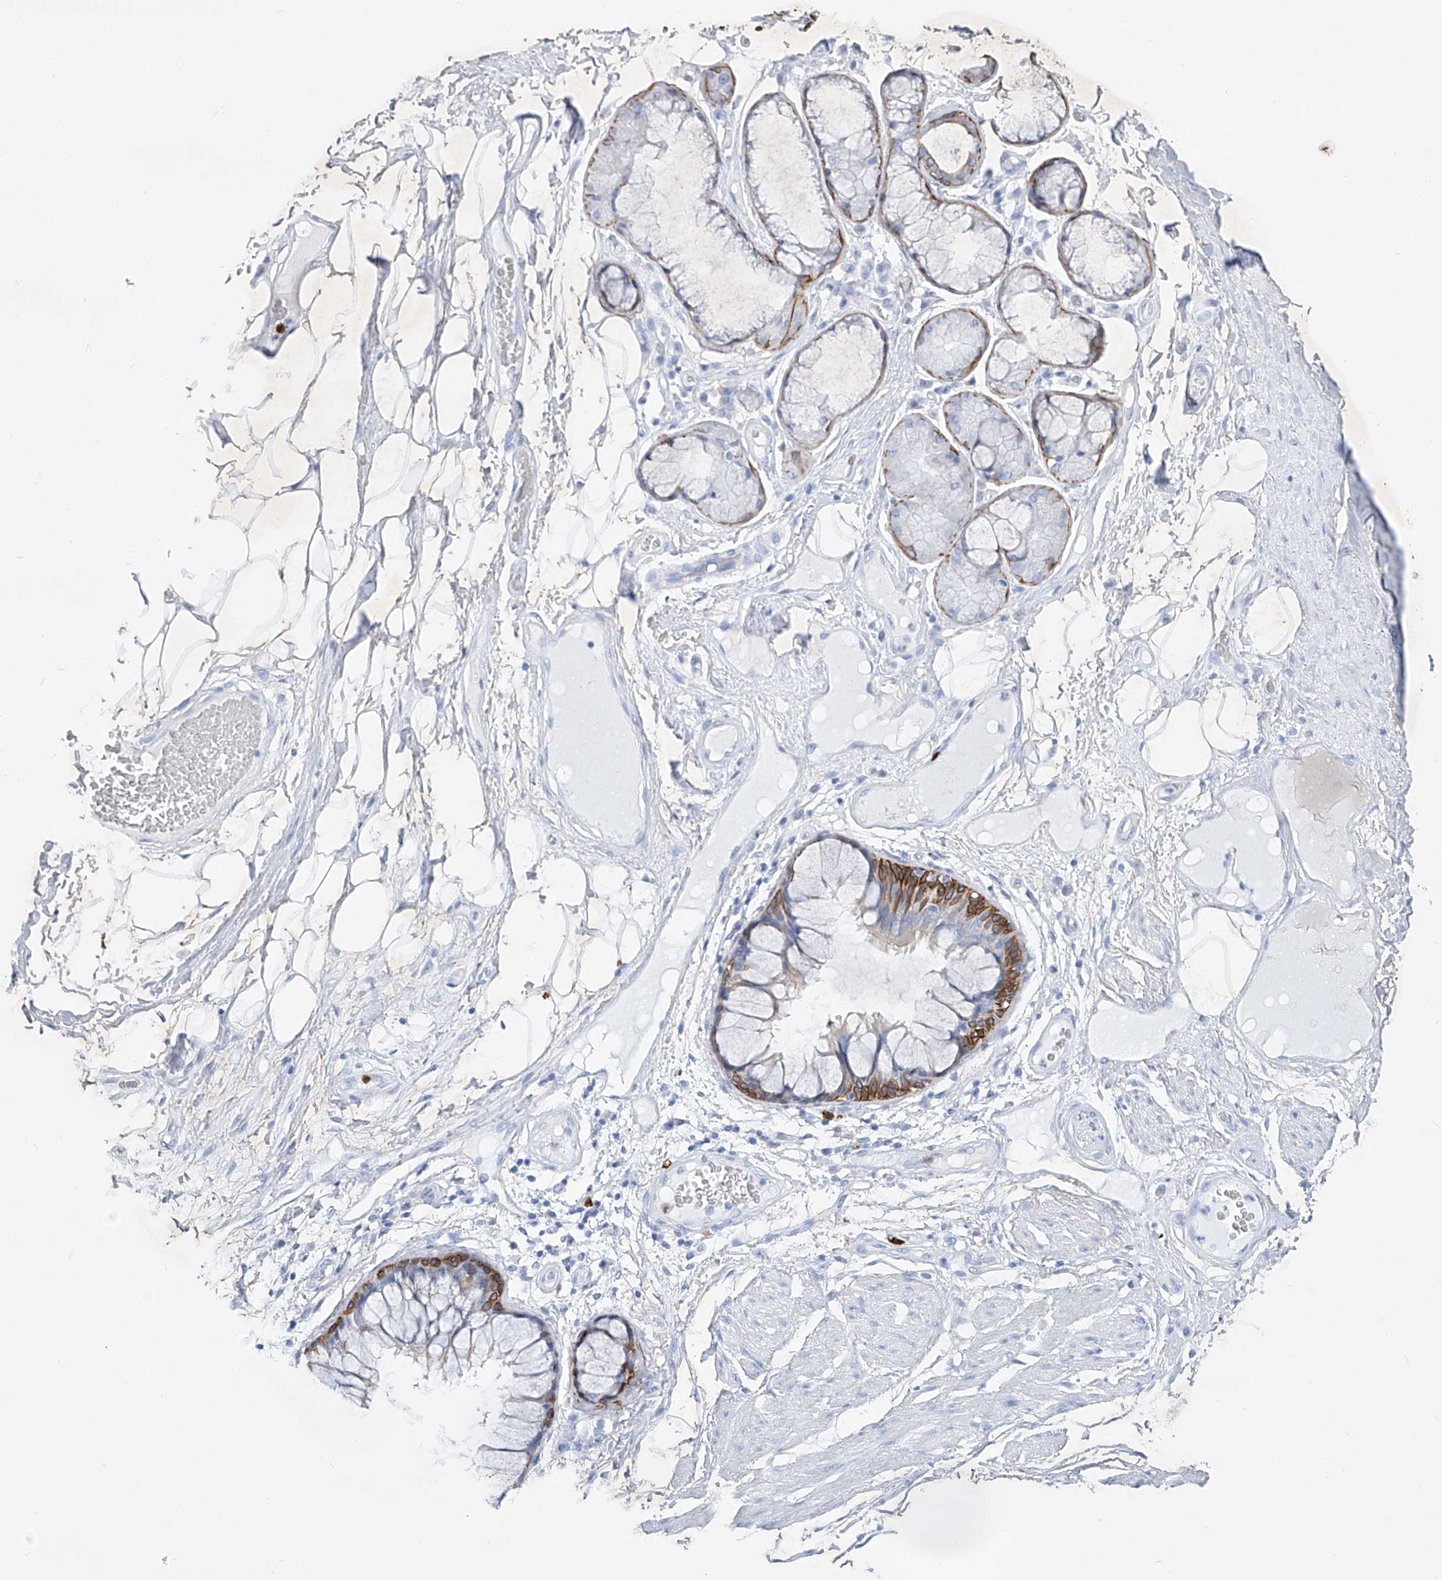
{"staining": {"intensity": "negative", "quantity": "none", "location": "none"}, "tissue": "adipose tissue", "cell_type": "Adipocytes", "image_type": "normal", "snomed": [{"axis": "morphology", "description": "Normal tissue, NOS"}, {"axis": "topography", "description": "Bronchus"}], "caption": "Protein analysis of unremarkable adipose tissue reveals no significant positivity in adipocytes. (DAB immunohistochemistry (IHC) visualized using brightfield microscopy, high magnification).", "gene": "FRS3", "patient": {"sex": "male", "age": 66}}